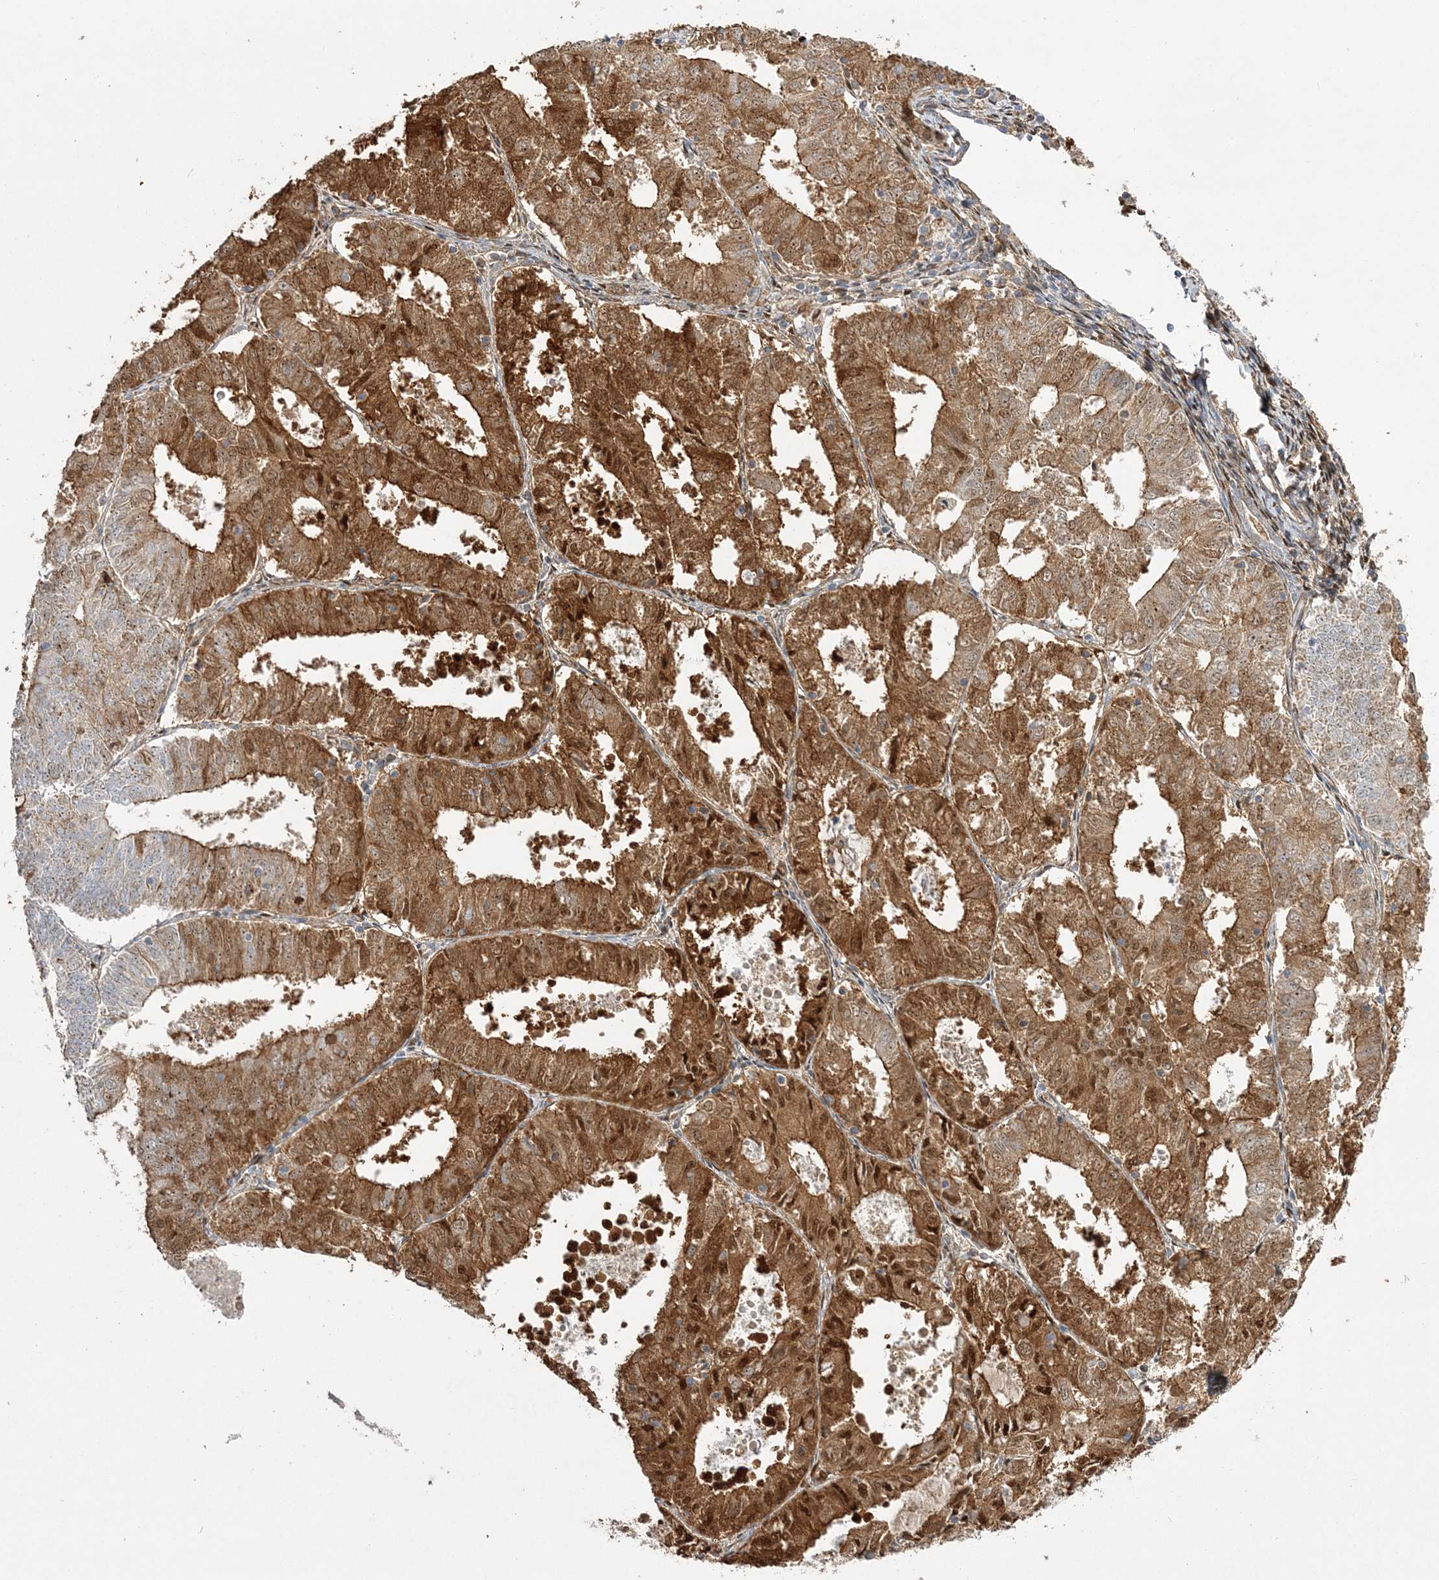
{"staining": {"intensity": "strong", "quantity": ">75%", "location": "cytoplasmic/membranous,nuclear"}, "tissue": "endometrial cancer", "cell_type": "Tumor cells", "image_type": "cancer", "snomed": [{"axis": "morphology", "description": "Adenocarcinoma, NOS"}, {"axis": "topography", "description": "Endometrium"}], "caption": "A high-resolution photomicrograph shows immunohistochemistry (IHC) staining of endometrial cancer, which reveals strong cytoplasmic/membranous and nuclear positivity in about >75% of tumor cells.", "gene": "NPM3", "patient": {"sex": "female", "age": 57}}